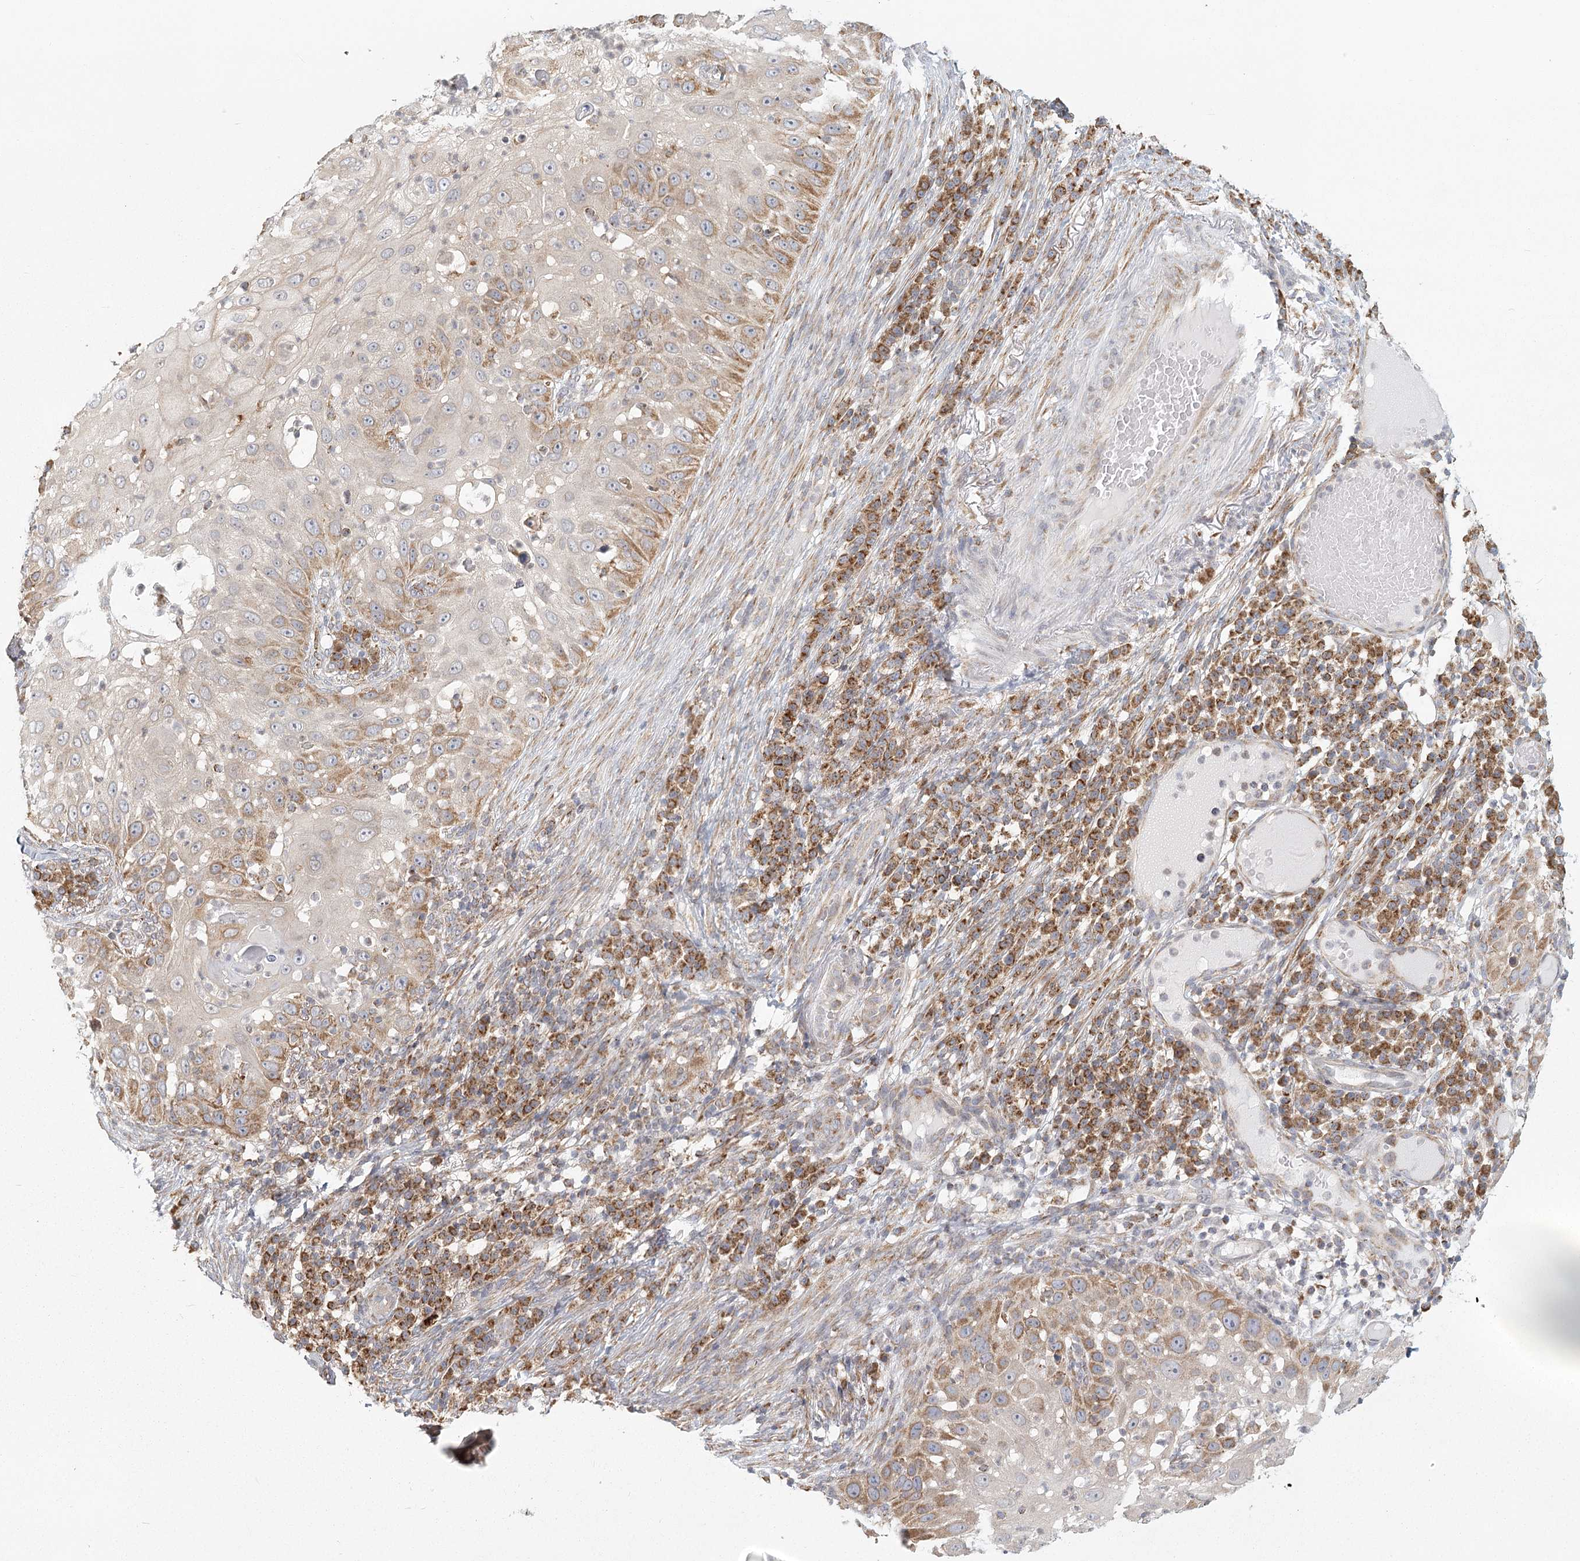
{"staining": {"intensity": "moderate", "quantity": "25%-75%", "location": "cytoplasmic/membranous"}, "tissue": "skin cancer", "cell_type": "Tumor cells", "image_type": "cancer", "snomed": [{"axis": "morphology", "description": "Squamous cell carcinoma, NOS"}, {"axis": "topography", "description": "Skin"}], "caption": "Tumor cells exhibit medium levels of moderate cytoplasmic/membranous positivity in about 25%-75% of cells in skin squamous cell carcinoma. The protein of interest is stained brown, and the nuclei are stained in blue (DAB IHC with brightfield microscopy, high magnification).", "gene": "LACTB", "patient": {"sex": "female", "age": 44}}